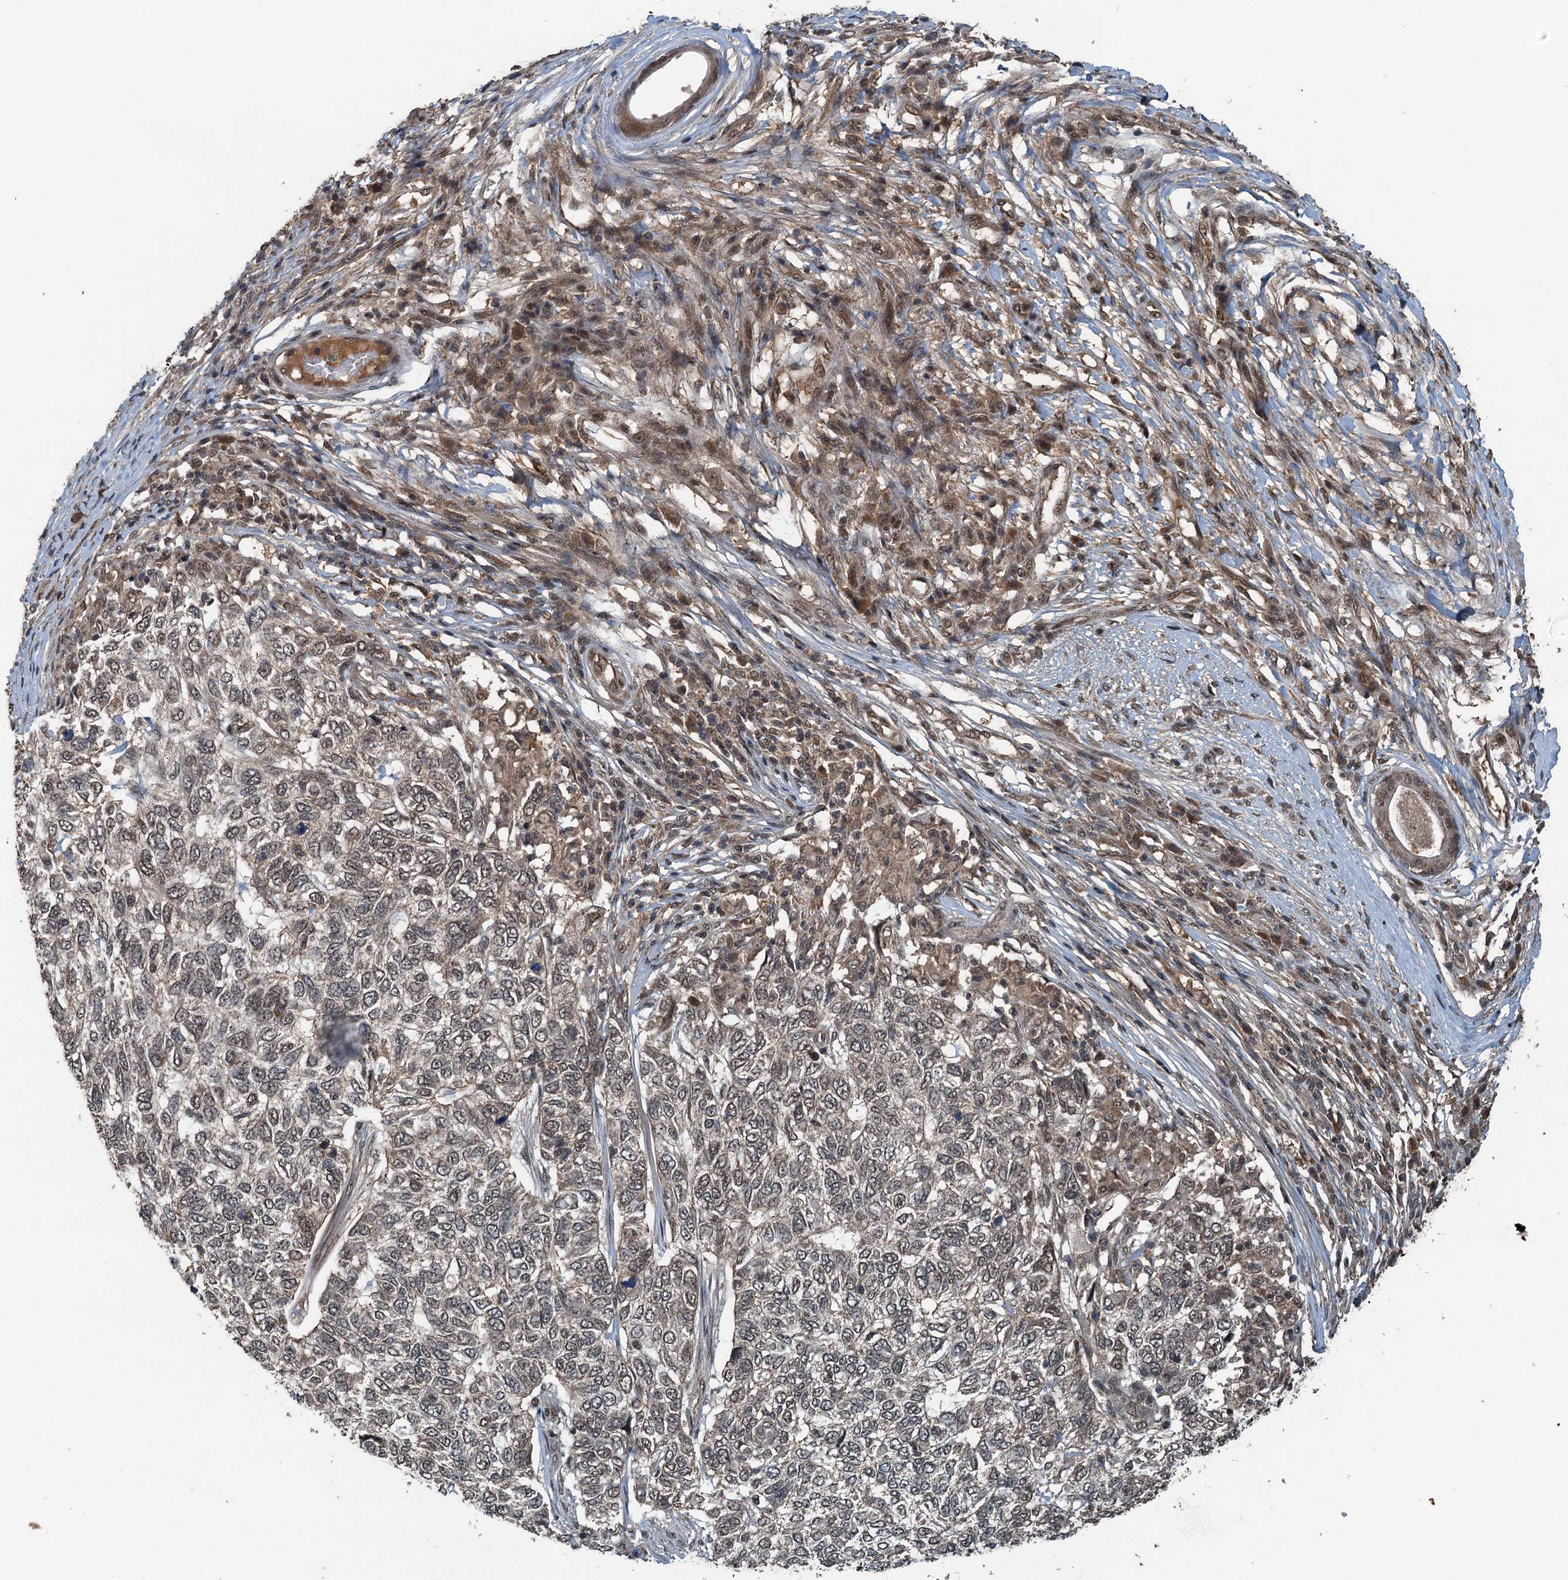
{"staining": {"intensity": "weak", "quantity": "<25%", "location": "nuclear"}, "tissue": "skin cancer", "cell_type": "Tumor cells", "image_type": "cancer", "snomed": [{"axis": "morphology", "description": "Basal cell carcinoma"}, {"axis": "topography", "description": "Skin"}], "caption": "Immunohistochemistry of human skin cancer (basal cell carcinoma) shows no expression in tumor cells. (Brightfield microscopy of DAB IHC at high magnification).", "gene": "UBXN6", "patient": {"sex": "female", "age": 65}}